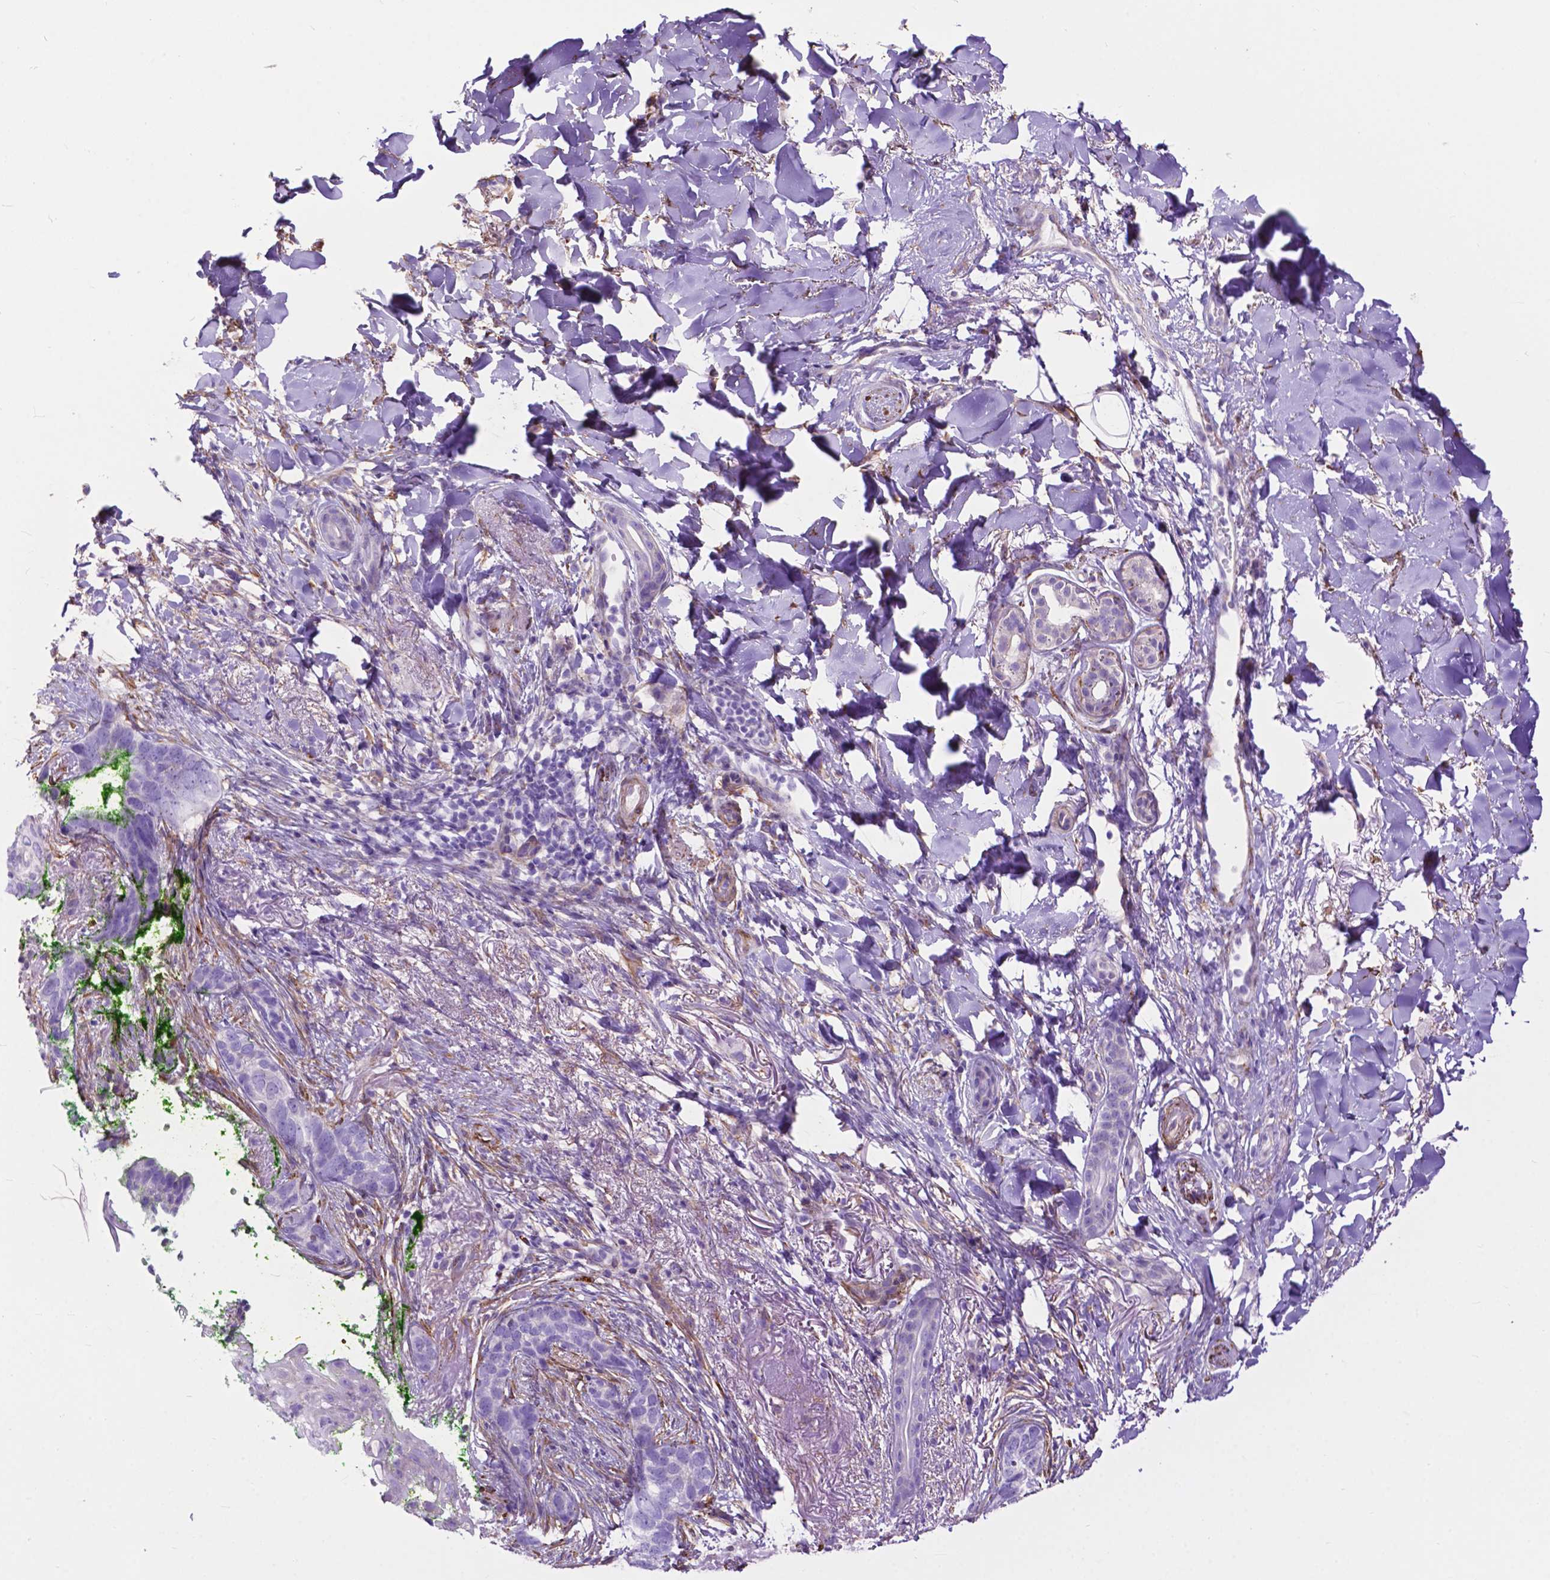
{"staining": {"intensity": "negative", "quantity": "none", "location": "none"}, "tissue": "skin cancer", "cell_type": "Tumor cells", "image_type": "cancer", "snomed": [{"axis": "morphology", "description": "Normal tissue, NOS"}, {"axis": "morphology", "description": "Basal cell carcinoma"}, {"axis": "topography", "description": "Skin"}], "caption": "DAB immunohistochemical staining of human skin basal cell carcinoma exhibits no significant staining in tumor cells.", "gene": "PCDHA12", "patient": {"sex": "male", "age": 84}}